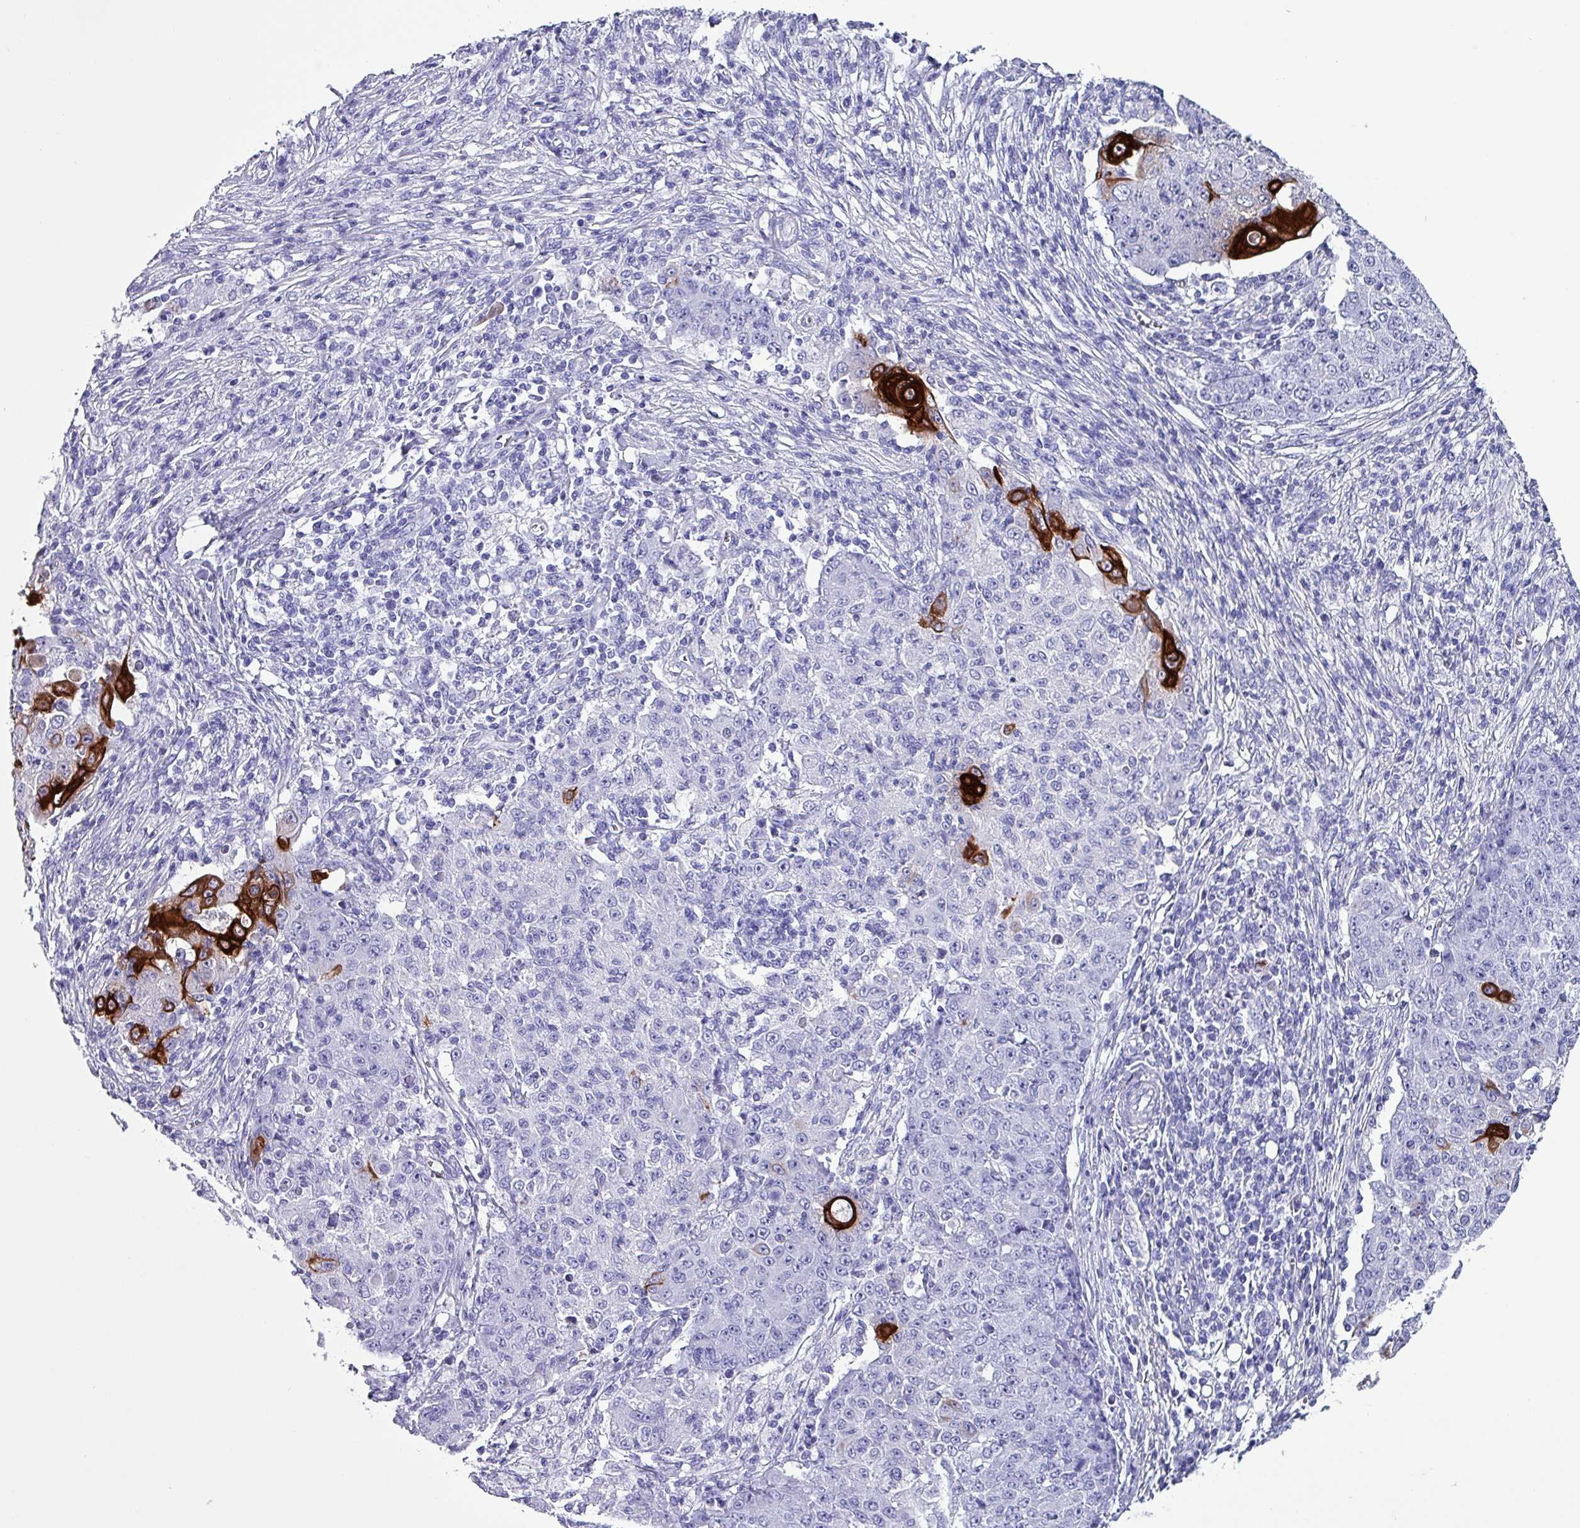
{"staining": {"intensity": "strong", "quantity": "<25%", "location": "cytoplasmic/membranous"}, "tissue": "ovarian cancer", "cell_type": "Tumor cells", "image_type": "cancer", "snomed": [{"axis": "morphology", "description": "Carcinoma, endometroid"}, {"axis": "topography", "description": "Ovary"}], "caption": "Human endometroid carcinoma (ovarian) stained with a brown dye shows strong cytoplasmic/membranous positive positivity in about <25% of tumor cells.", "gene": "KRT6C", "patient": {"sex": "female", "age": 42}}